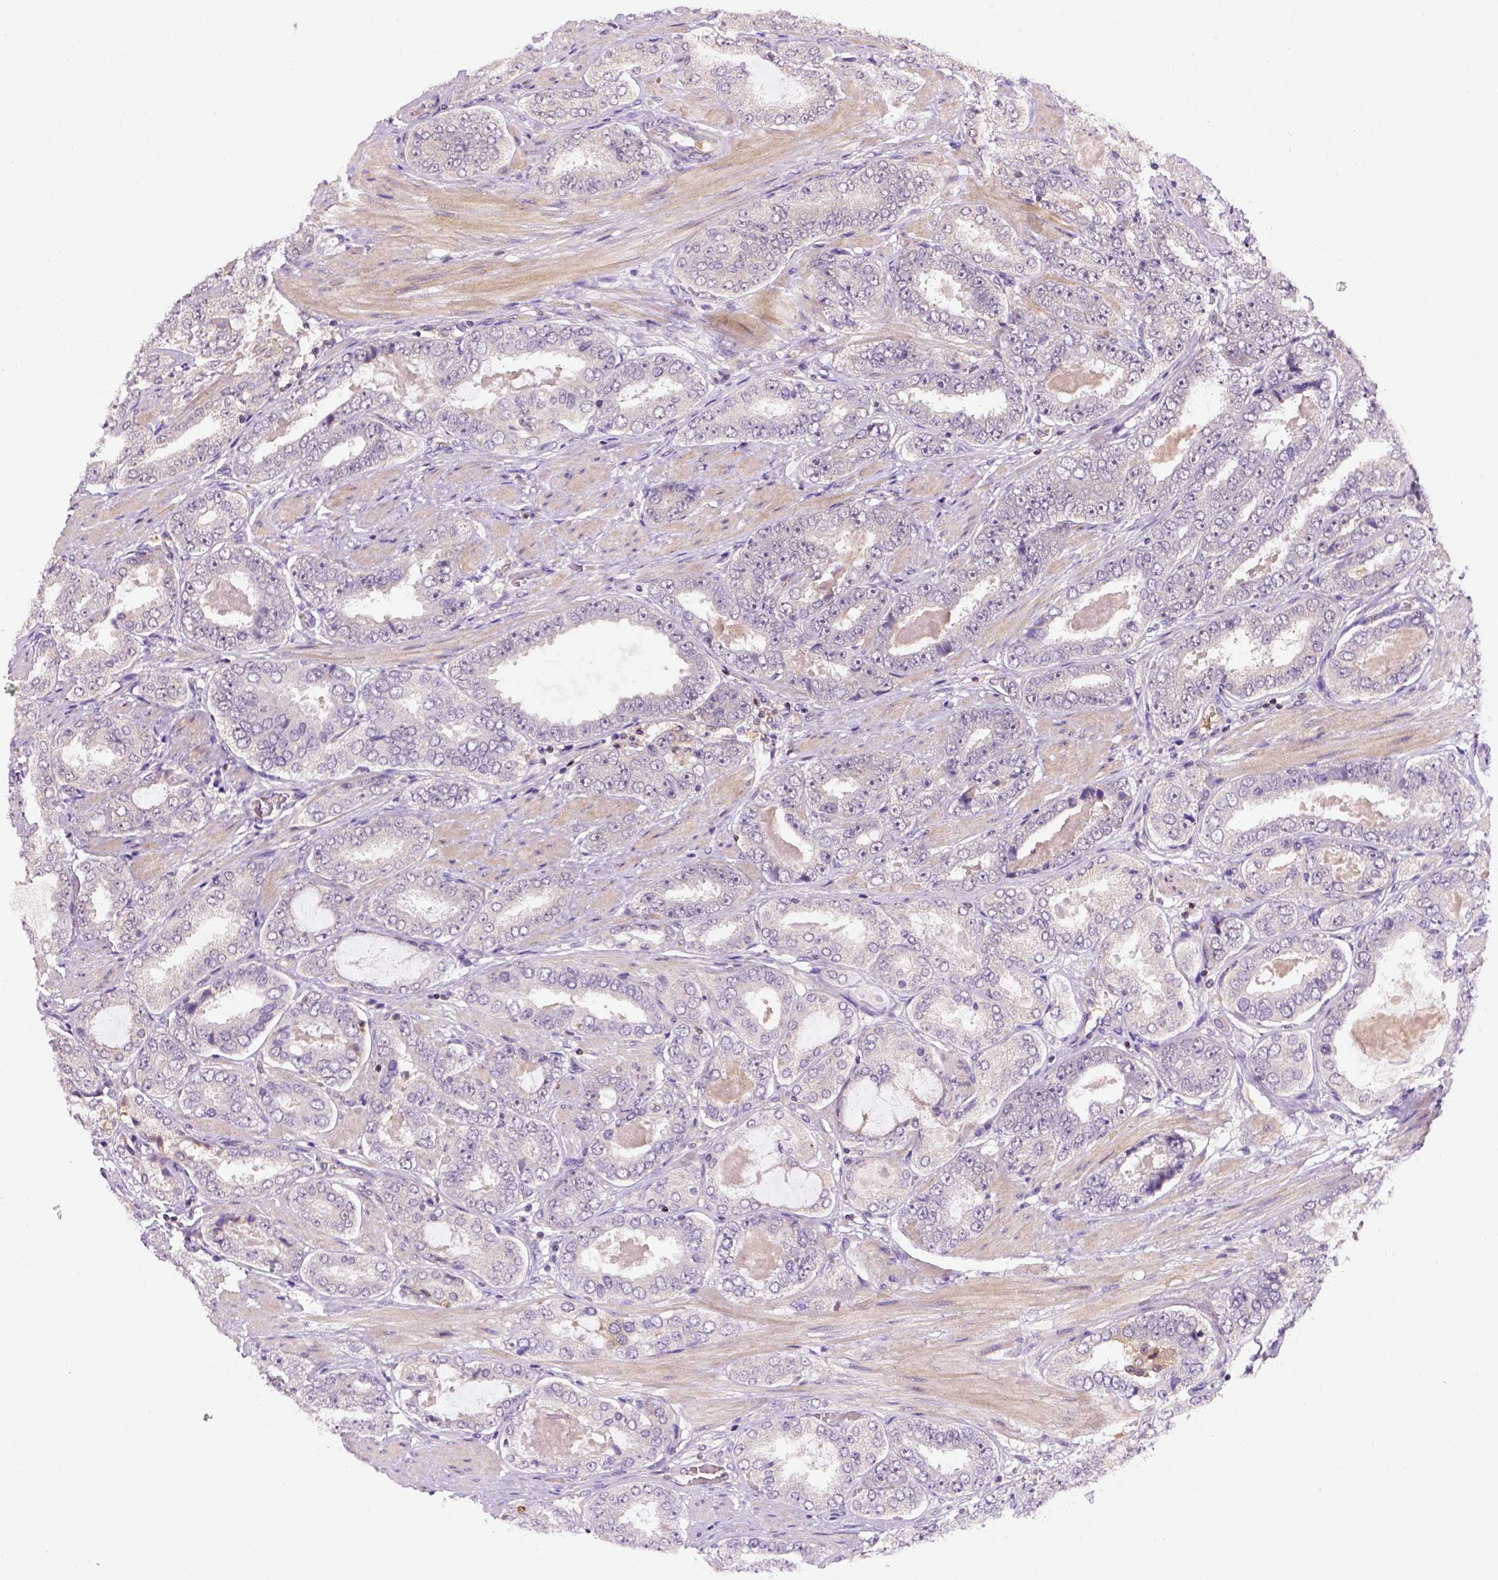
{"staining": {"intensity": "negative", "quantity": "none", "location": "none"}, "tissue": "prostate cancer", "cell_type": "Tumor cells", "image_type": "cancer", "snomed": [{"axis": "morphology", "description": "Adenocarcinoma, High grade"}, {"axis": "topography", "description": "Prostate"}], "caption": "Immunohistochemistry (IHC) micrograph of neoplastic tissue: human prostate high-grade adenocarcinoma stained with DAB (3,3'-diaminobenzidine) demonstrates no significant protein positivity in tumor cells.", "gene": "MATK", "patient": {"sex": "male", "age": 63}}